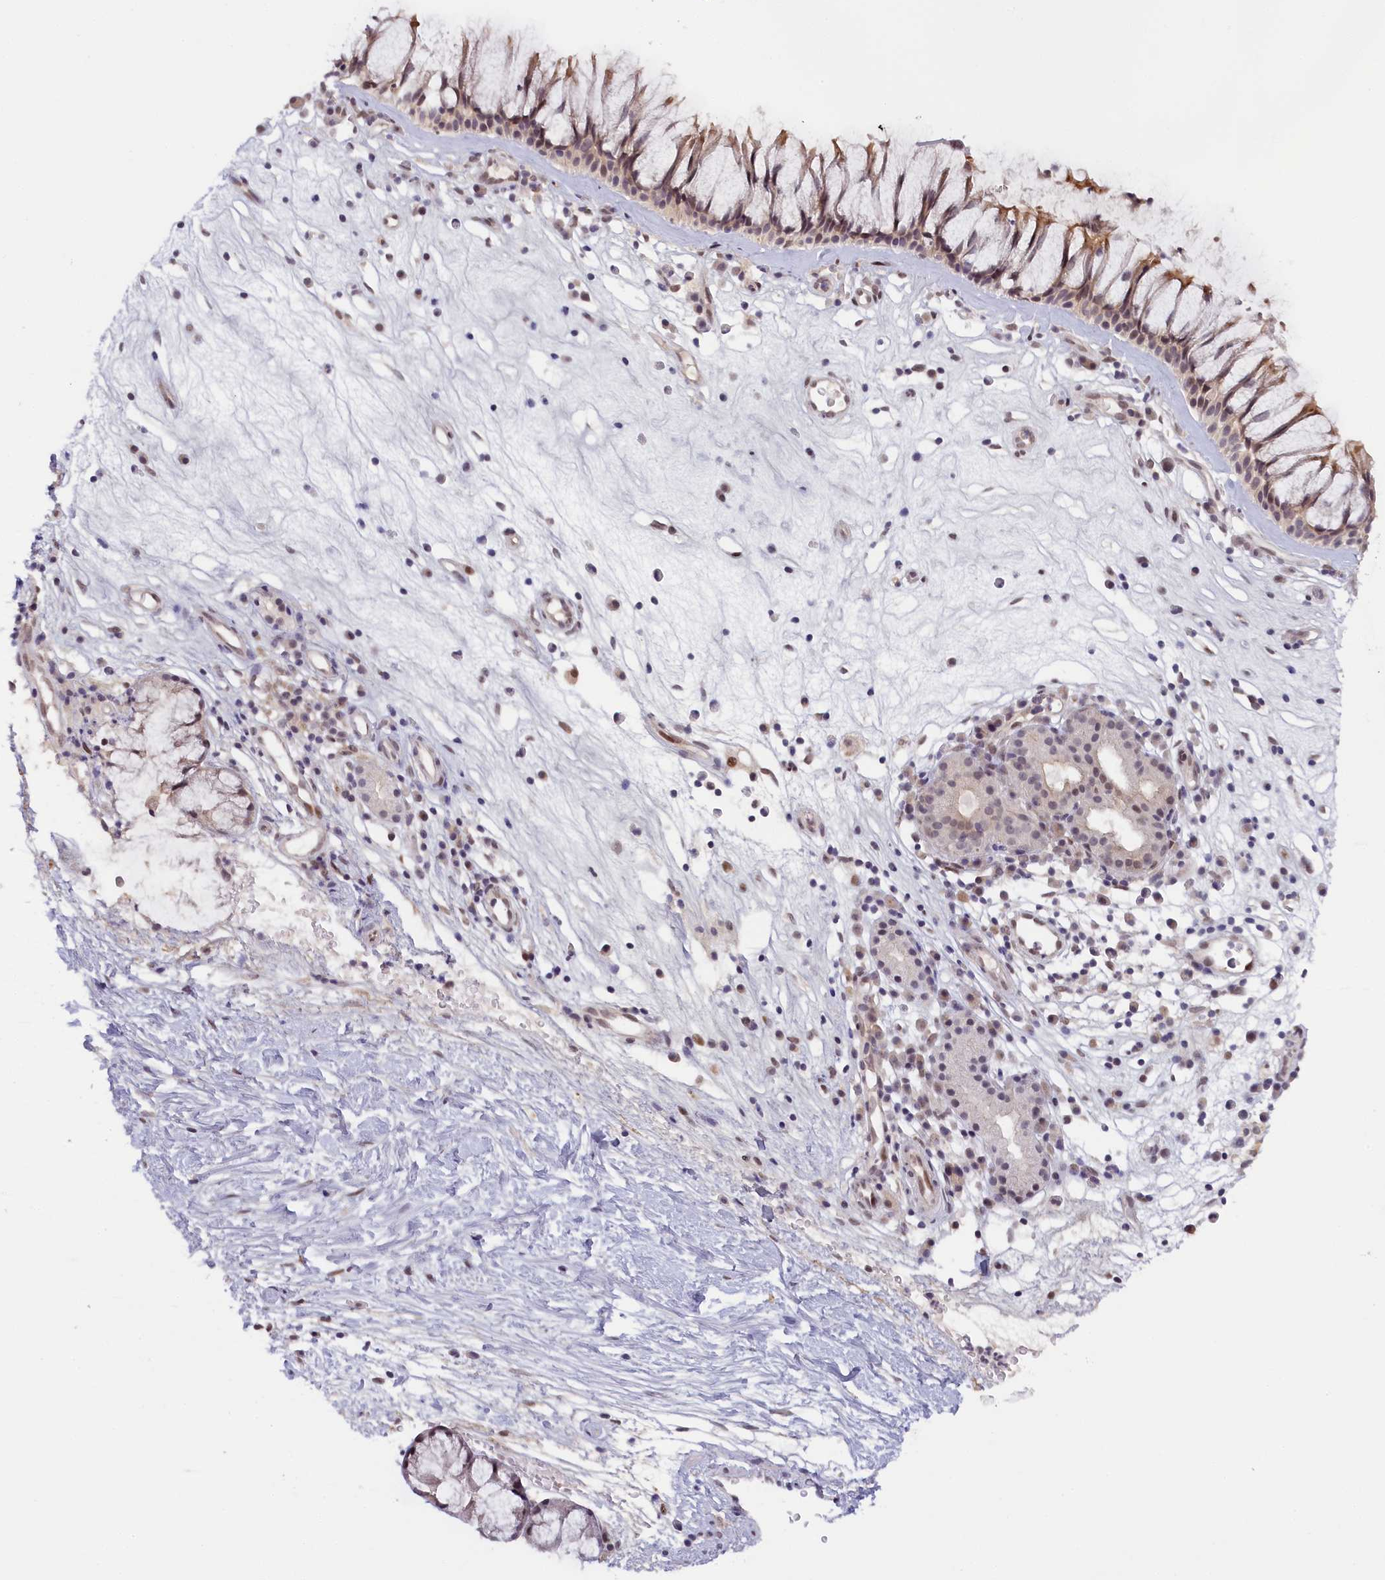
{"staining": {"intensity": "moderate", "quantity": "25%-75%", "location": "cytoplasmic/membranous,nuclear"}, "tissue": "nasopharynx", "cell_type": "Respiratory epithelial cells", "image_type": "normal", "snomed": [{"axis": "morphology", "description": "Normal tissue, NOS"}, {"axis": "morphology", "description": "Inflammation, NOS"}, {"axis": "morphology", "description": "Malignant melanoma, Metastatic site"}, {"axis": "topography", "description": "Nasopharynx"}], "caption": "Moderate cytoplasmic/membranous,nuclear staining is seen in approximately 25%-75% of respiratory epithelial cells in normal nasopharynx. The protein of interest is stained brown, and the nuclei are stained in blue (DAB IHC with brightfield microscopy, high magnification).", "gene": "SEC31B", "patient": {"sex": "male", "age": 70}}